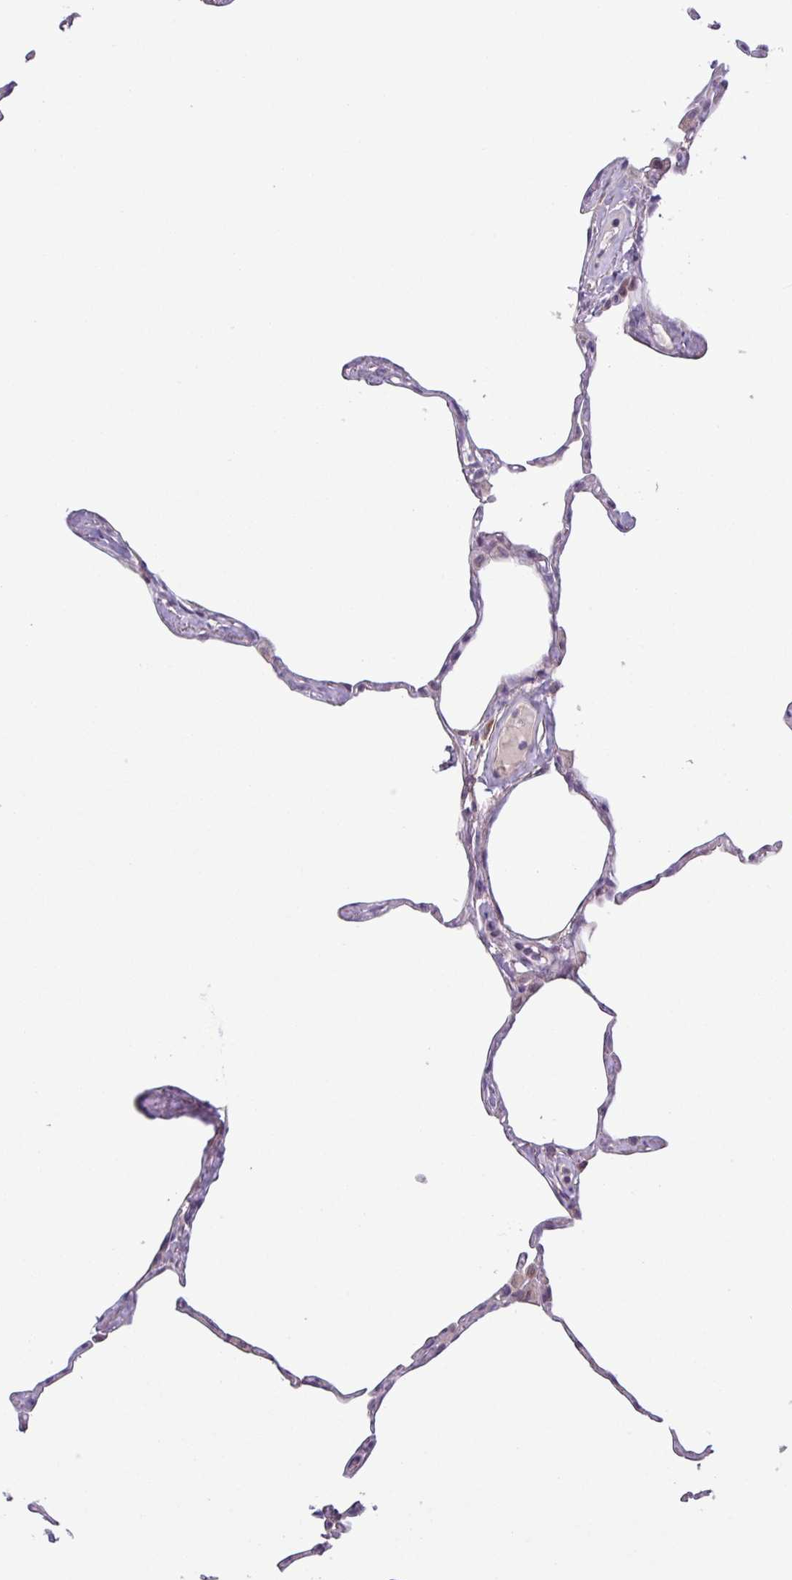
{"staining": {"intensity": "negative", "quantity": "none", "location": "none"}, "tissue": "lung", "cell_type": "Alveolar cells", "image_type": "normal", "snomed": [{"axis": "morphology", "description": "Normal tissue, NOS"}, {"axis": "topography", "description": "Lung"}], "caption": "Lung was stained to show a protein in brown. There is no significant expression in alveolar cells.", "gene": "C20orf27", "patient": {"sex": "male", "age": 65}}